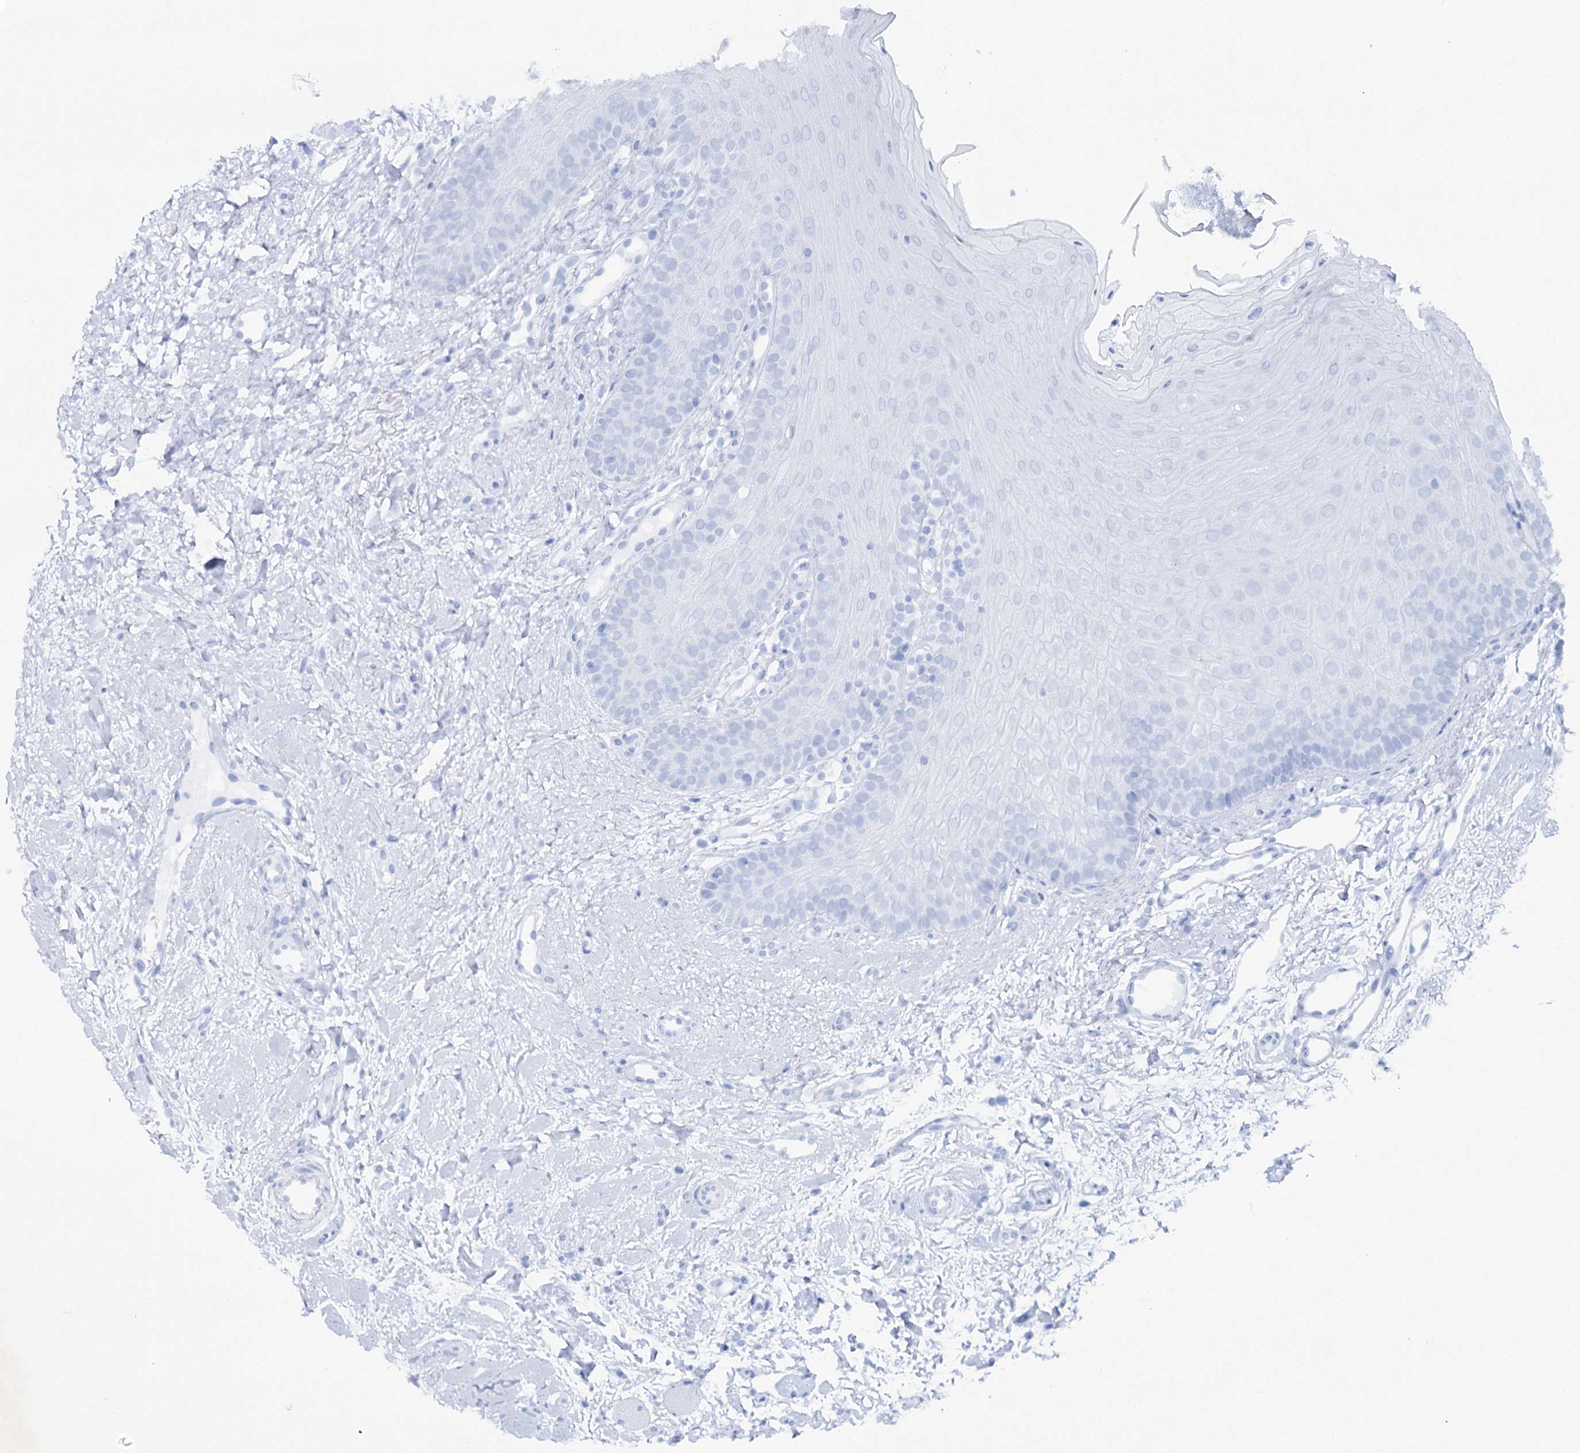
{"staining": {"intensity": "negative", "quantity": "none", "location": "none"}, "tissue": "oral mucosa", "cell_type": "Squamous epithelial cells", "image_type": "normal", "snomed": [{"axis": "morphology", "description": "Normal tissue, NOS"}, {"axis": "topography", "description": "Oral tissue"}], "caption": "Immunohistochemical staining of unremarkable oral mucosa reveals no significant staining in squamous epithelial cells. The staining is performed using DAB brown chromogen with nuclei counter-stained in using hematoxylin.", "gene": "SLC3A1", "patient": {"sex": "female", "age": 68}}